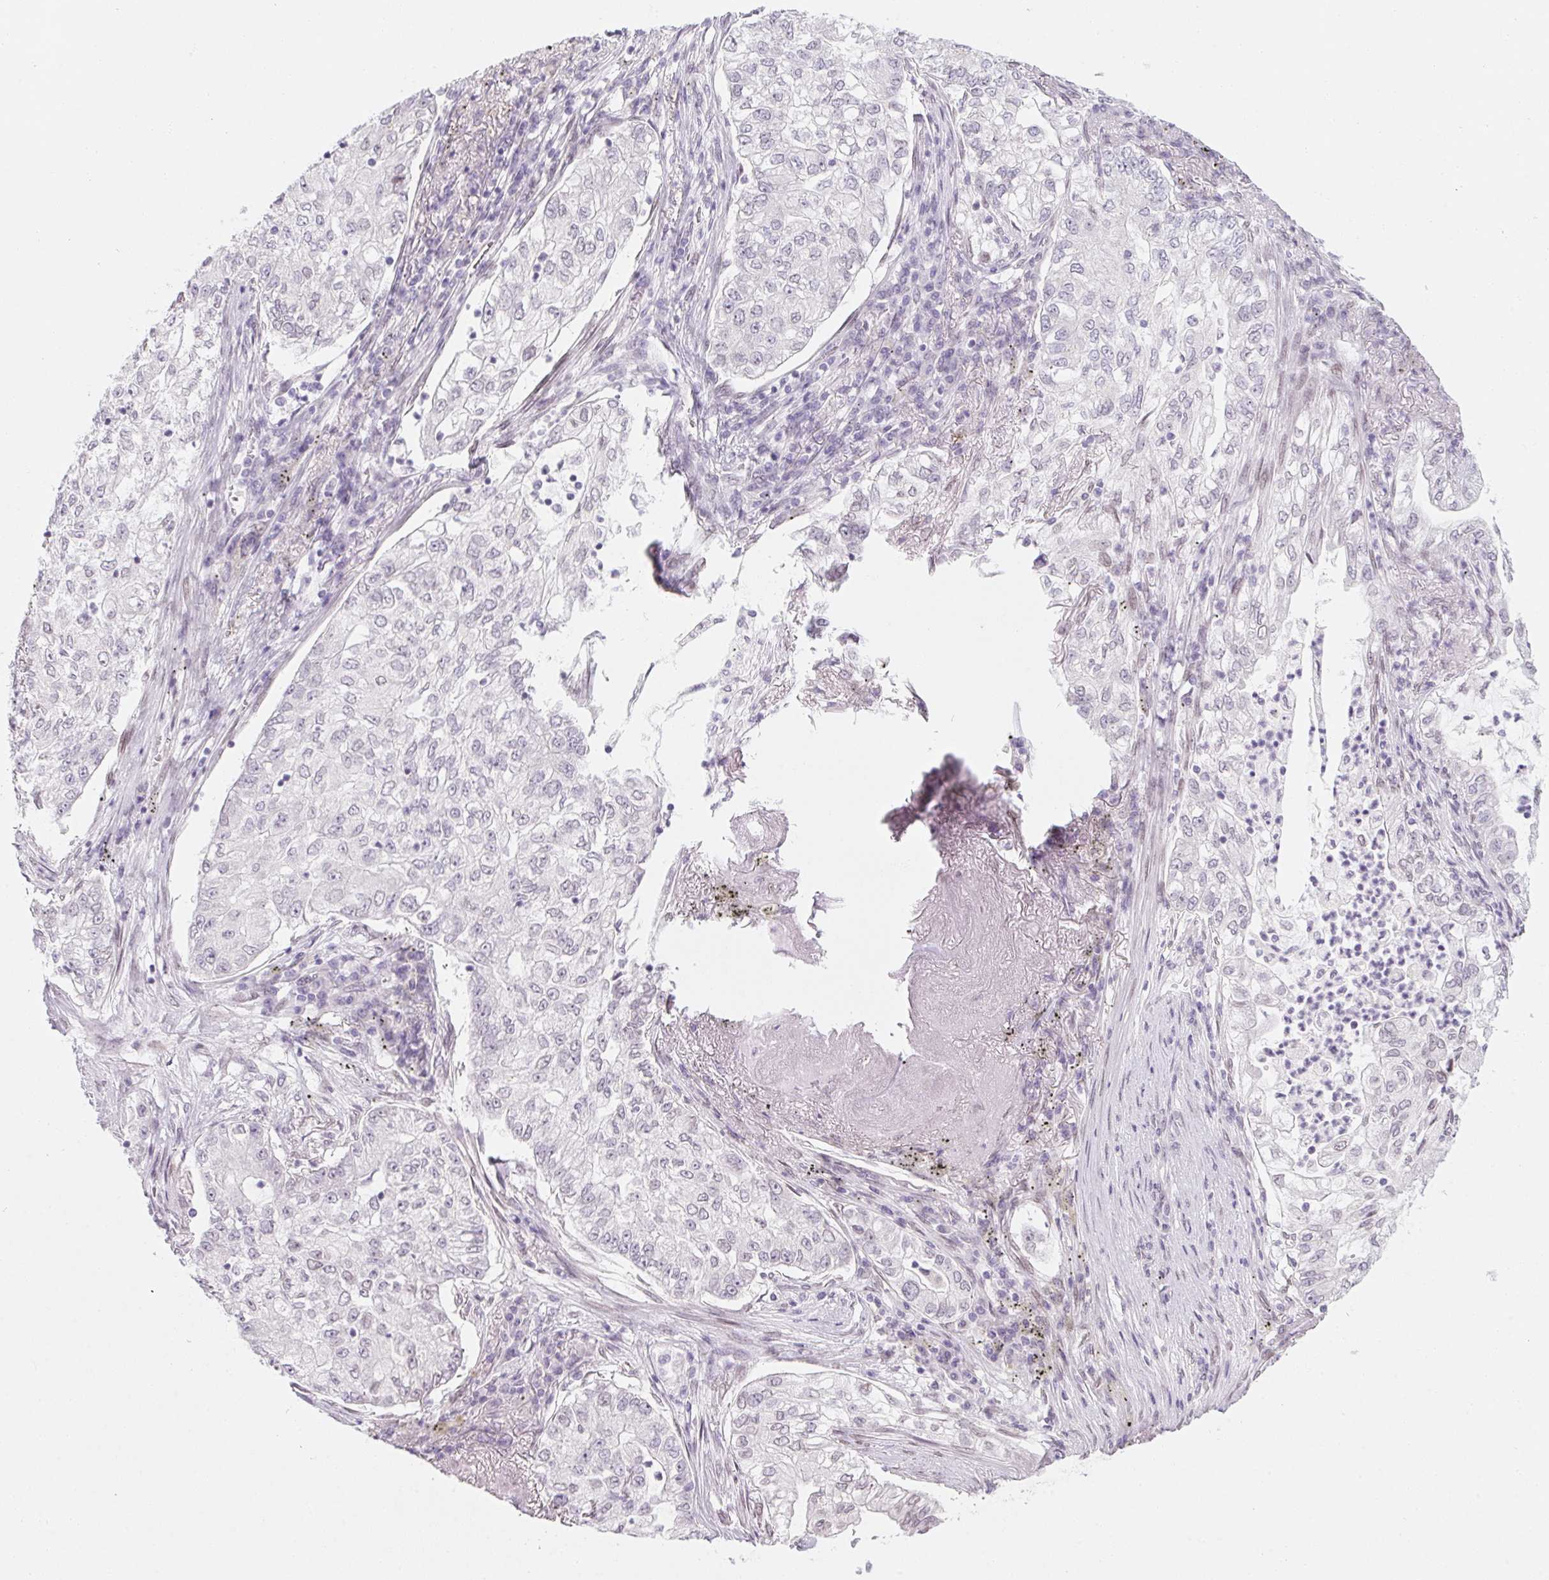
{"staining": {"intensity": "negative", "quantity": "none", "location": "none"}, "tissue": "lung cancer", "cell_type": "Tumor cells", "image_type": "cancer", "snomed": [{"axis": "morphology", "description": "Adenocarcinoma, NOS"}, {"axis": "topography", "description": "Lung"}], "caption": "Immunohistochemistry of lung cancer shows no staining in tumor cells.", "gene": "KCNQ2", "patient": {"sex": "female", "age": 73}}